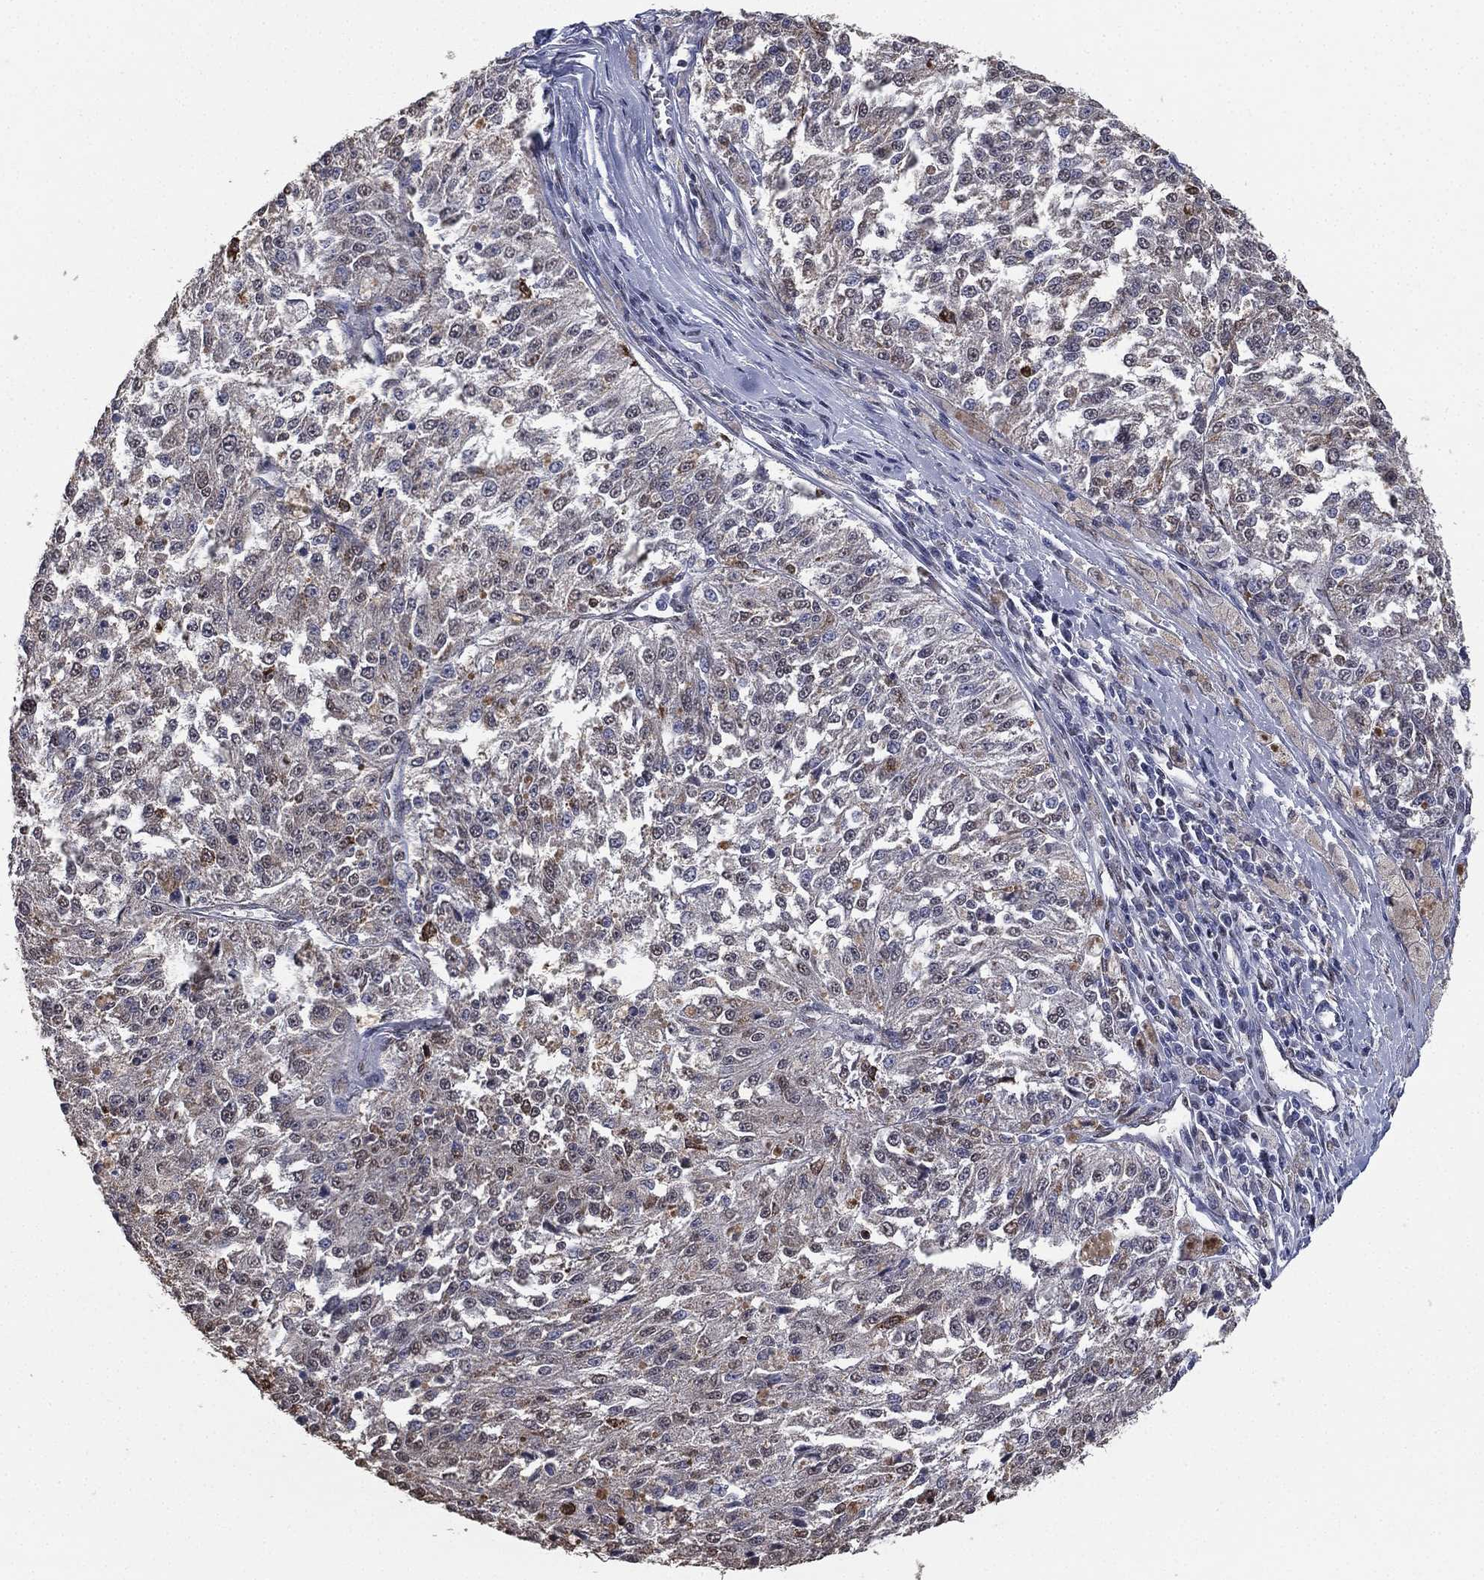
{"staining": {"intensity": "negative", "quantity": "none", "location": "none"}, "tissue": "melanoma", "cell_type": "Tumor cells", "image_type": "cancer", "snomed": [{"axis": "morphology", "description": "Malignant melanoma, Metastatic site"}, {"axis": "topography", "description": "Lymph node"}], "caption": "Immunohistochemistry micrograph of human malignant melanoma (metastatic site) stained for a protein (brown), which displays no expression in tumor cells. Brightfield microscopy of immunohistochemistry stained with DAB (brown) and hematoxylin (blue), captured at high magnification.", "gene": "ALDH7A1", "patient": {"sex": "female", "age": 64}}